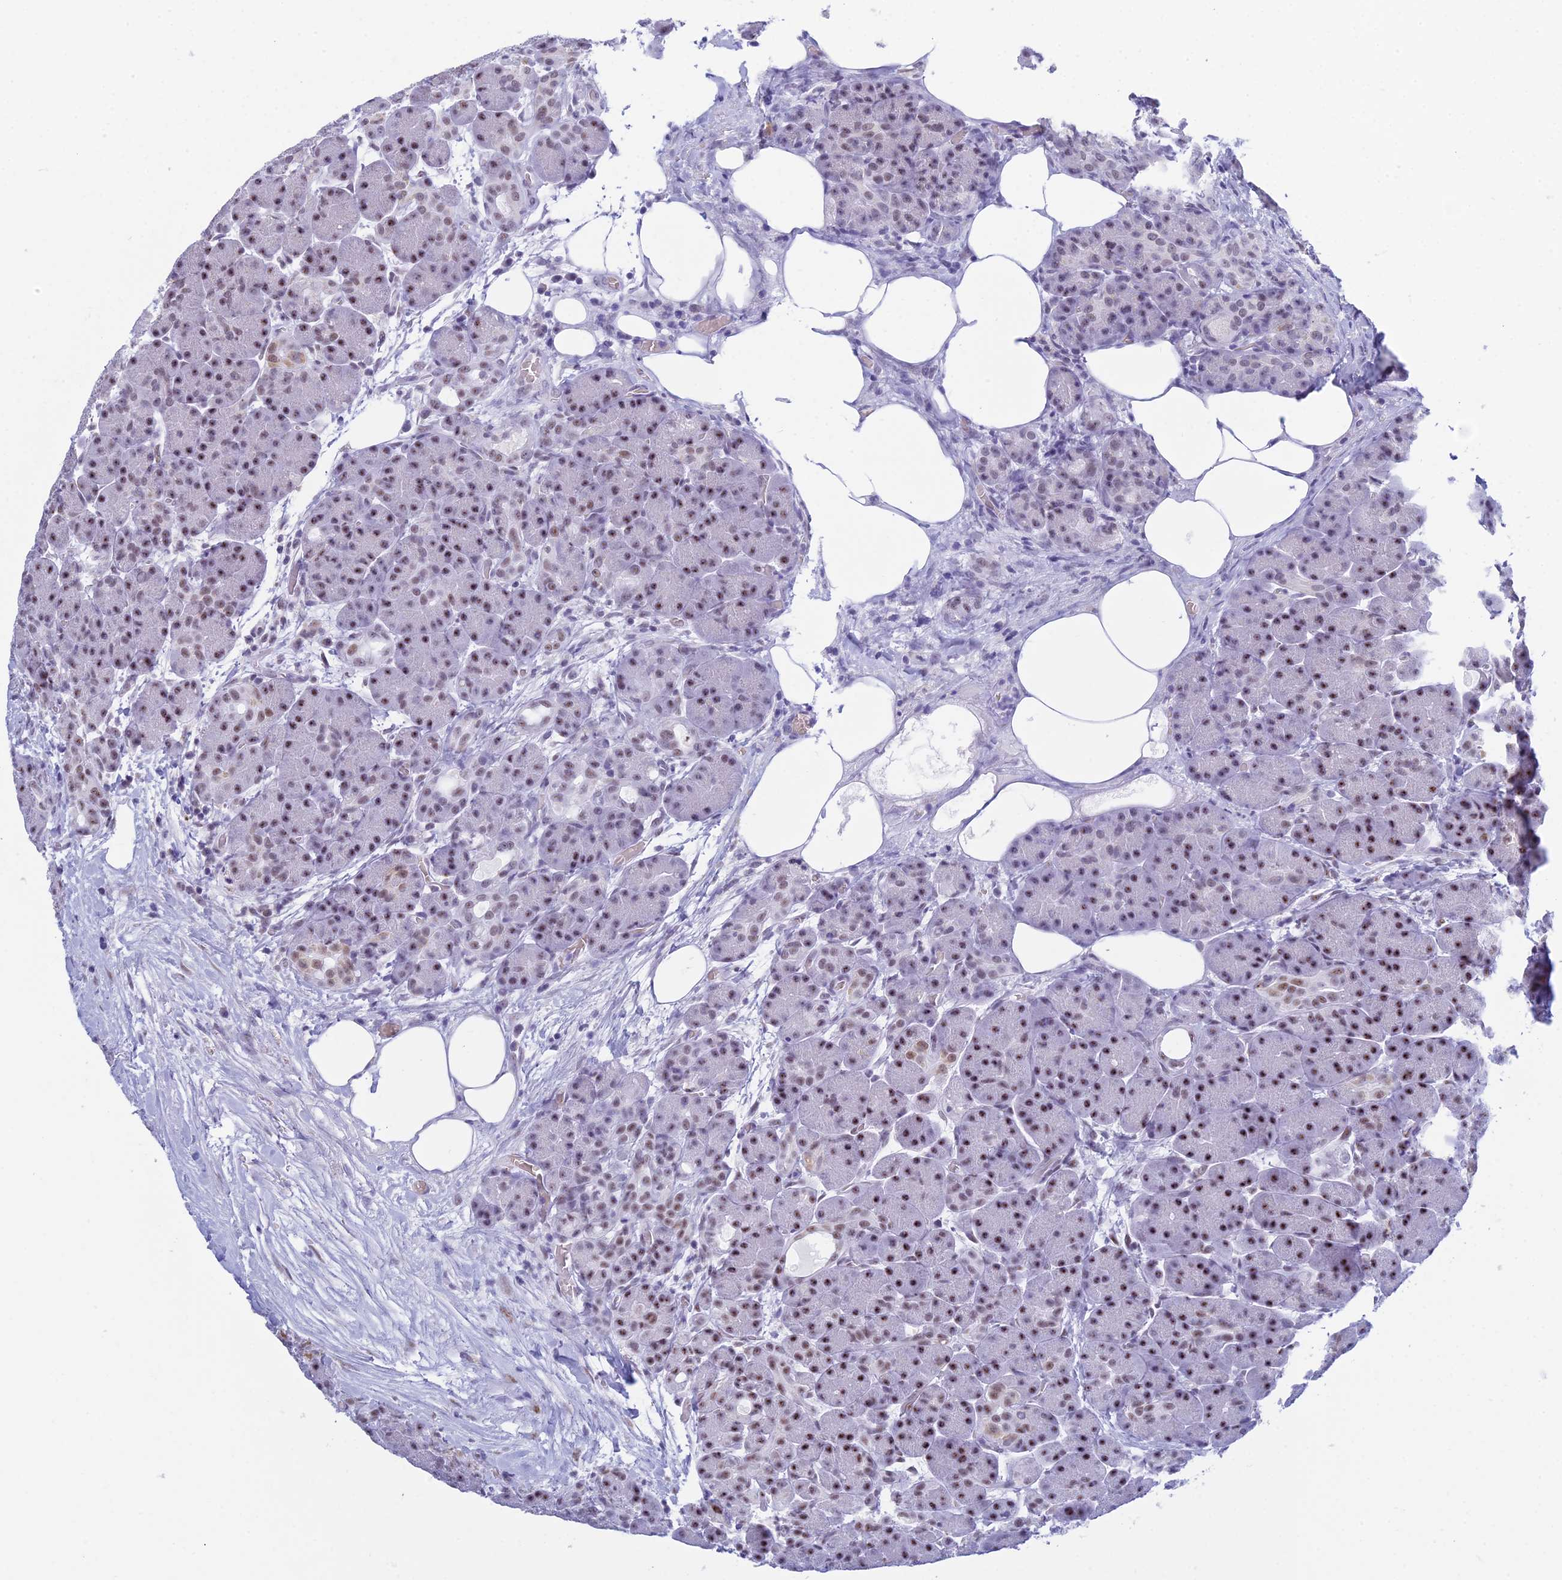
{"staining": {"intensity": "moderate", "quantity": ">75%", "location": "nuclear"}, "tissue": "pancreas", "cell_type": "Exocrine glandular cells", "image_type": "normal", "snomed": [{"axis": "morphology", "description": "Normal tissue, NOS"}, {"axis": "topography", "description": "Pancreas"}], "caption": "Immunohistochemical staining of normal human pancreas exhibits moderate nuclear protein staining in approximately >75% of exocrine glandular cells.", "gene": "KLF14", "patient": {"sex": "male", "age": 63}}